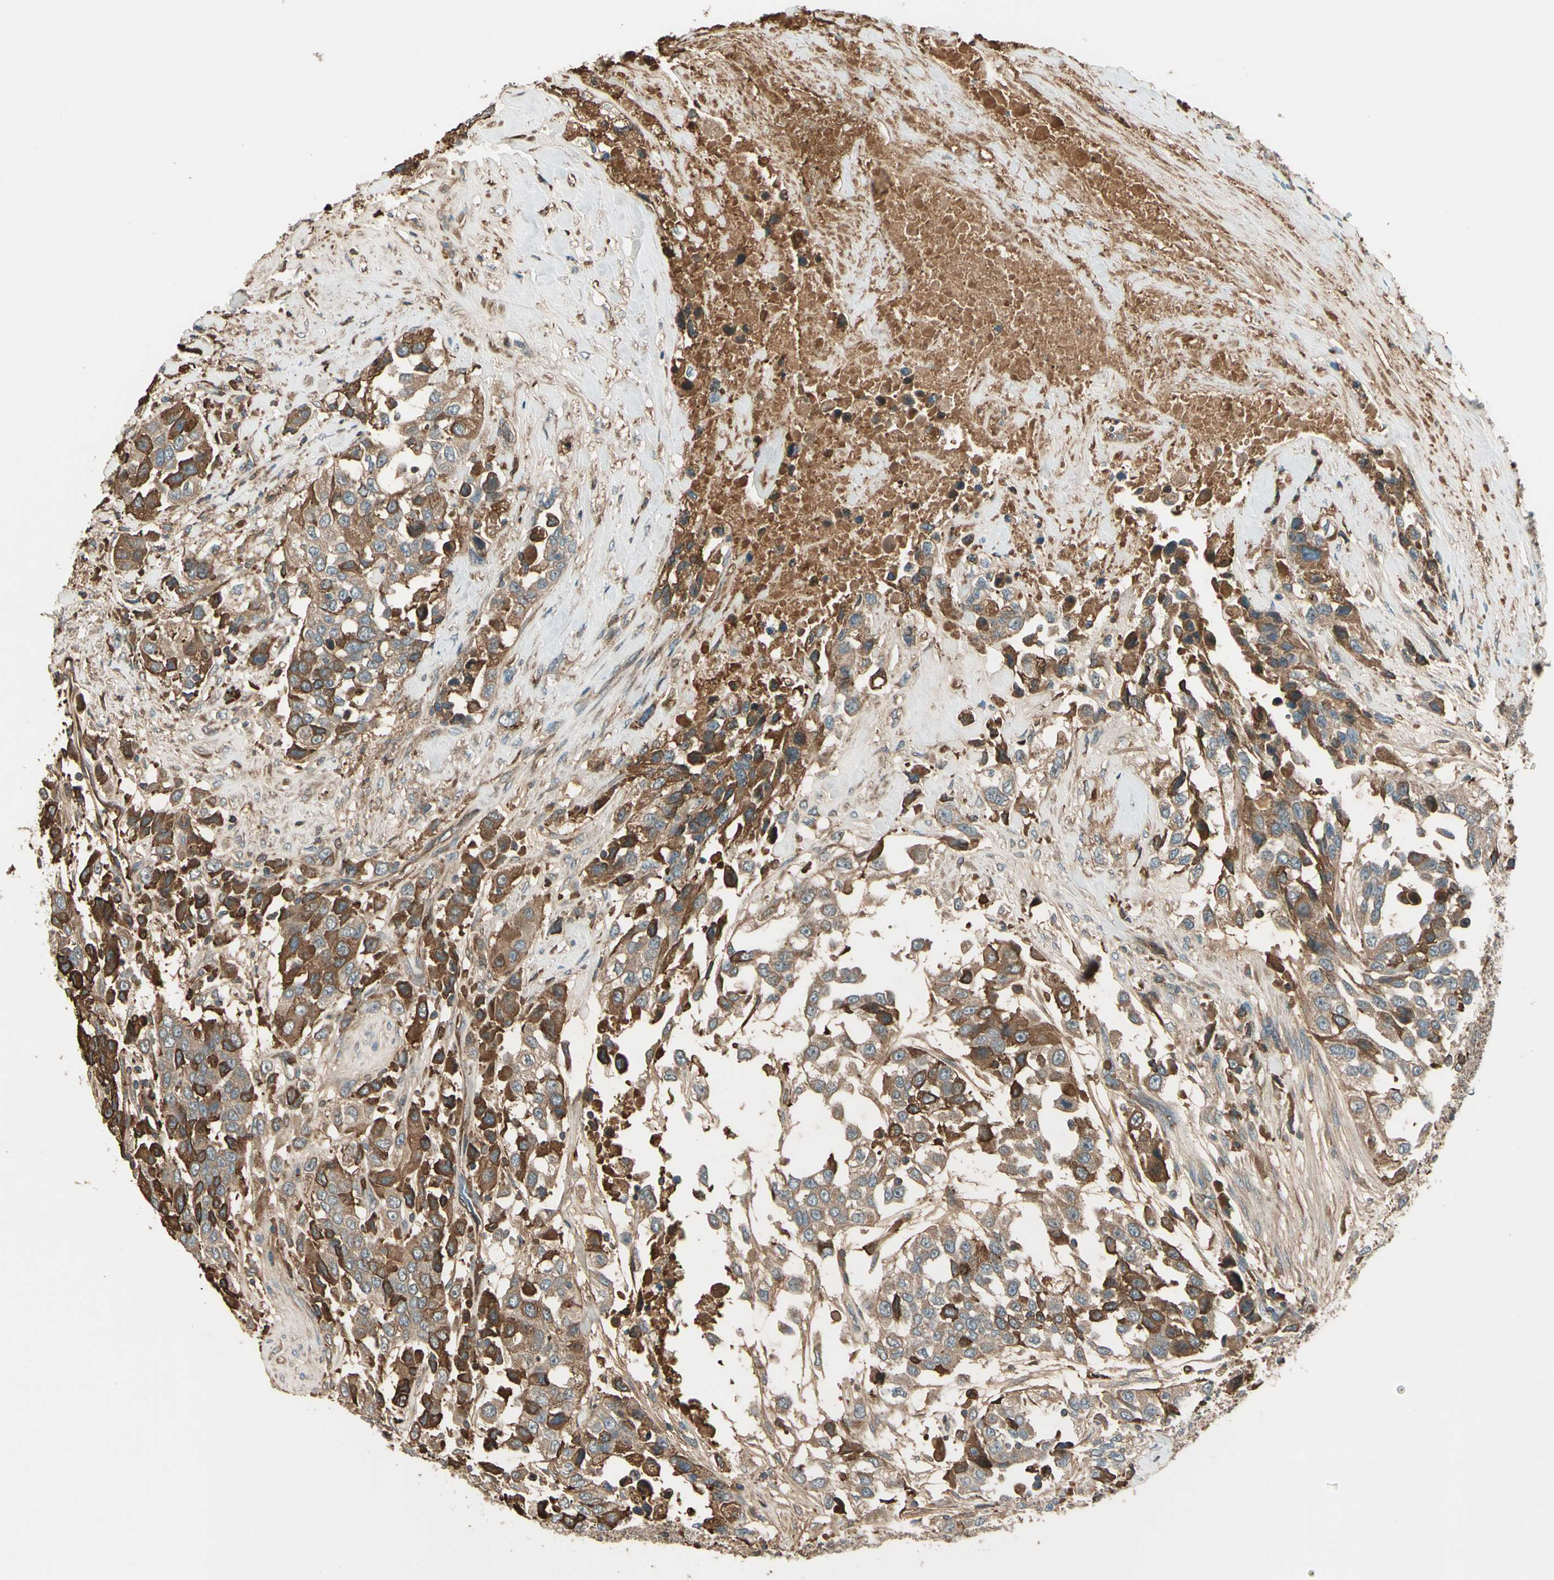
{"staining": {"intensity": "moderate", "quantity": ">75%", "location": "cytoplasmic/membranous"}, "tissue": "urothelial cancer", "cell_type": "Tumor cells", "image_type": "cancer", "snomed": [{"axis": "morphology", "description": "Urothelial carcinoma, High grade"}, {"axis": "topography", "description": "Urinary bladder"}], "caption": "Immunohistochemical staining of human urothelial carcinoma (high-grade) reveals medium levels of moderate cytoplasmic/membranous positivity in about >75% of tumor cells.", "gene": "STX11", "patient": {"sex": "female", "age": 80}}